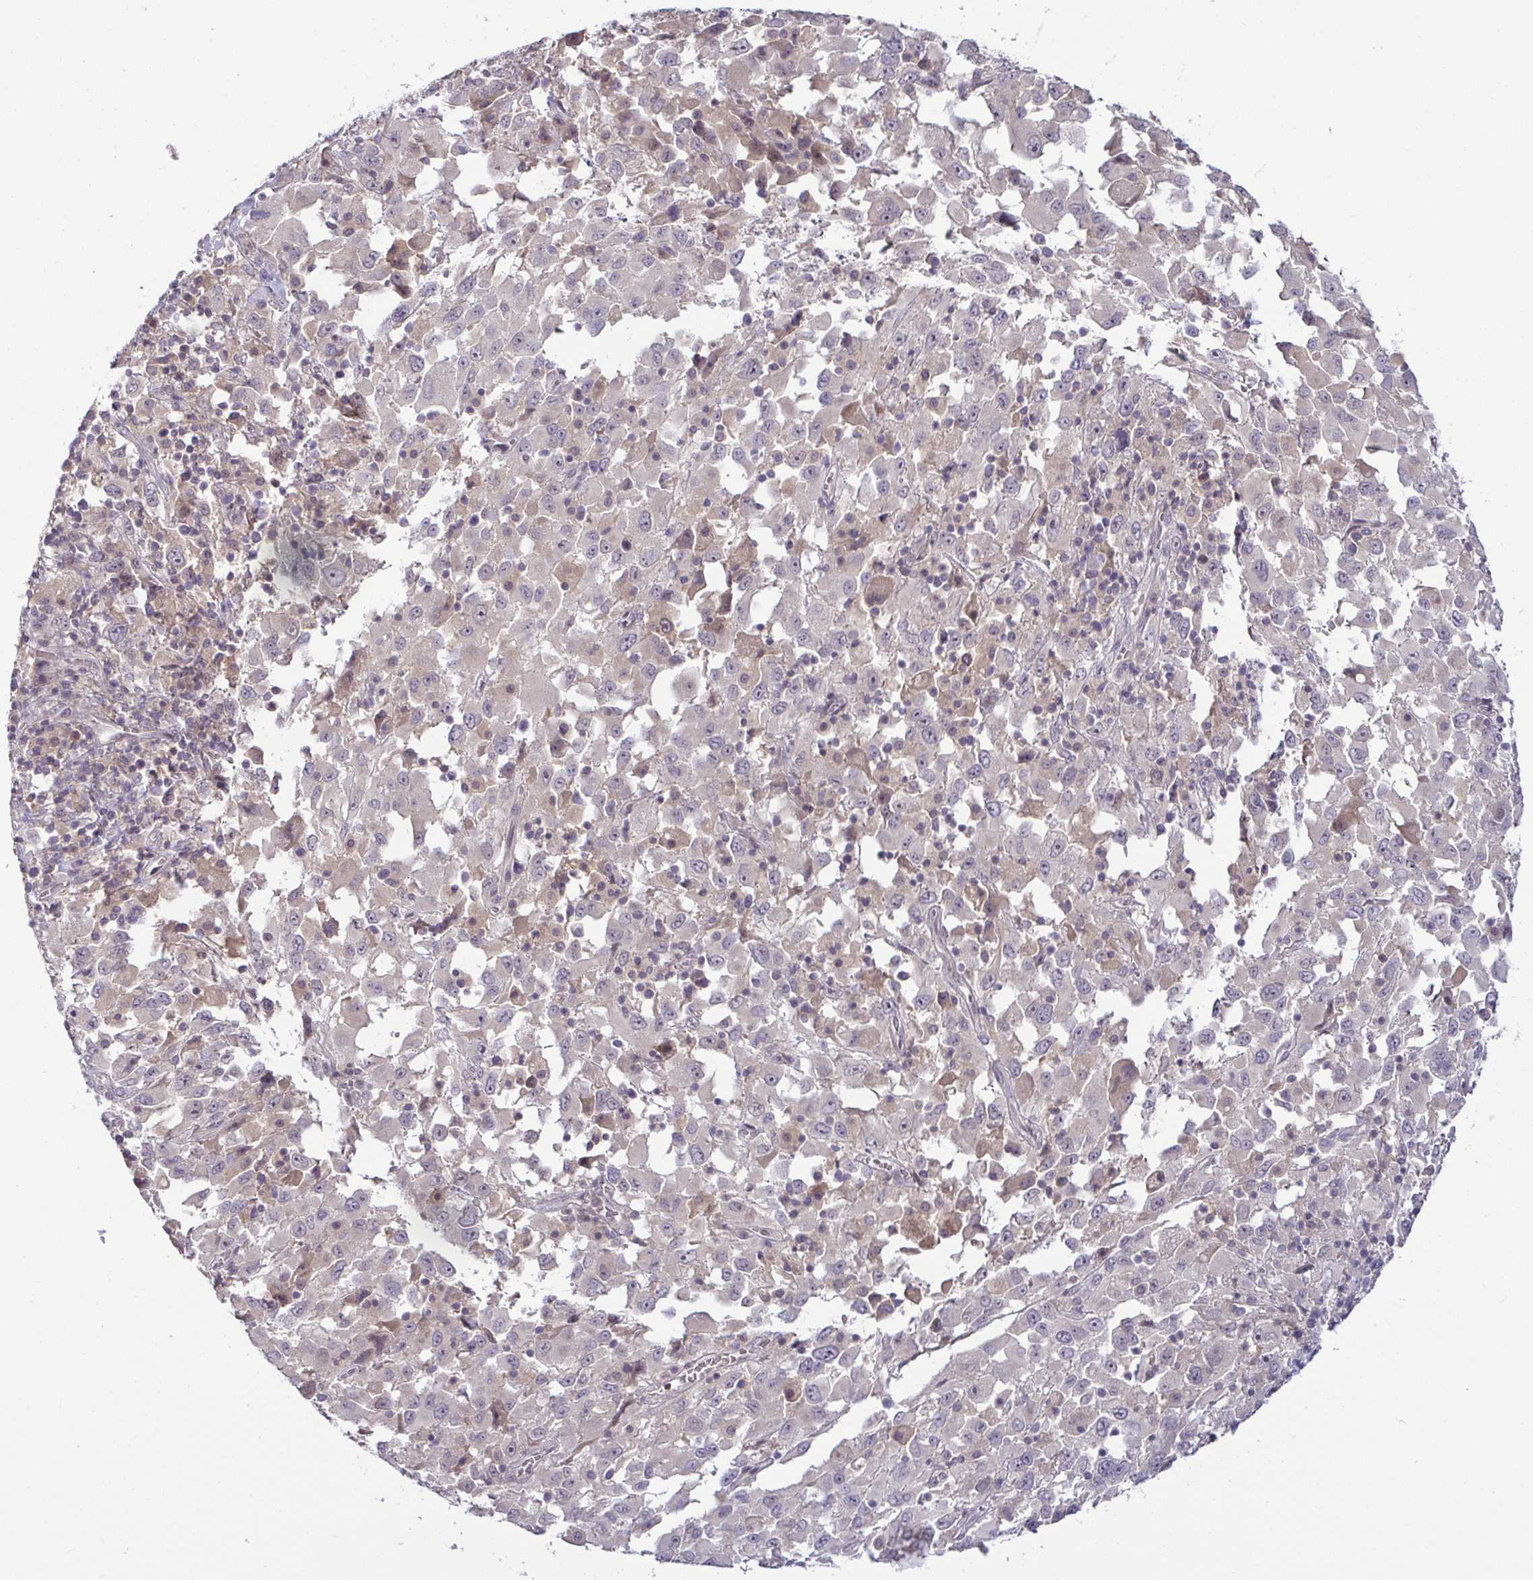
{"staining": {"intensity": "negative", "quantity": "none", "location": "none"}, "tissue": "melanoma", "cell_type": "Tumor cells", "image_type": "cancer", "snomed": [{"axis": "morphology", "description": "Malignant melanoma, Metastatic site"}, {"axis": "topography", "description": "Soft tissue"}], "caption": "The micrograph exhibits no significant staining in tumor cells of melanoma.", "gene": "GSTM1", "patient": {"sex": "male", "age": 50}}